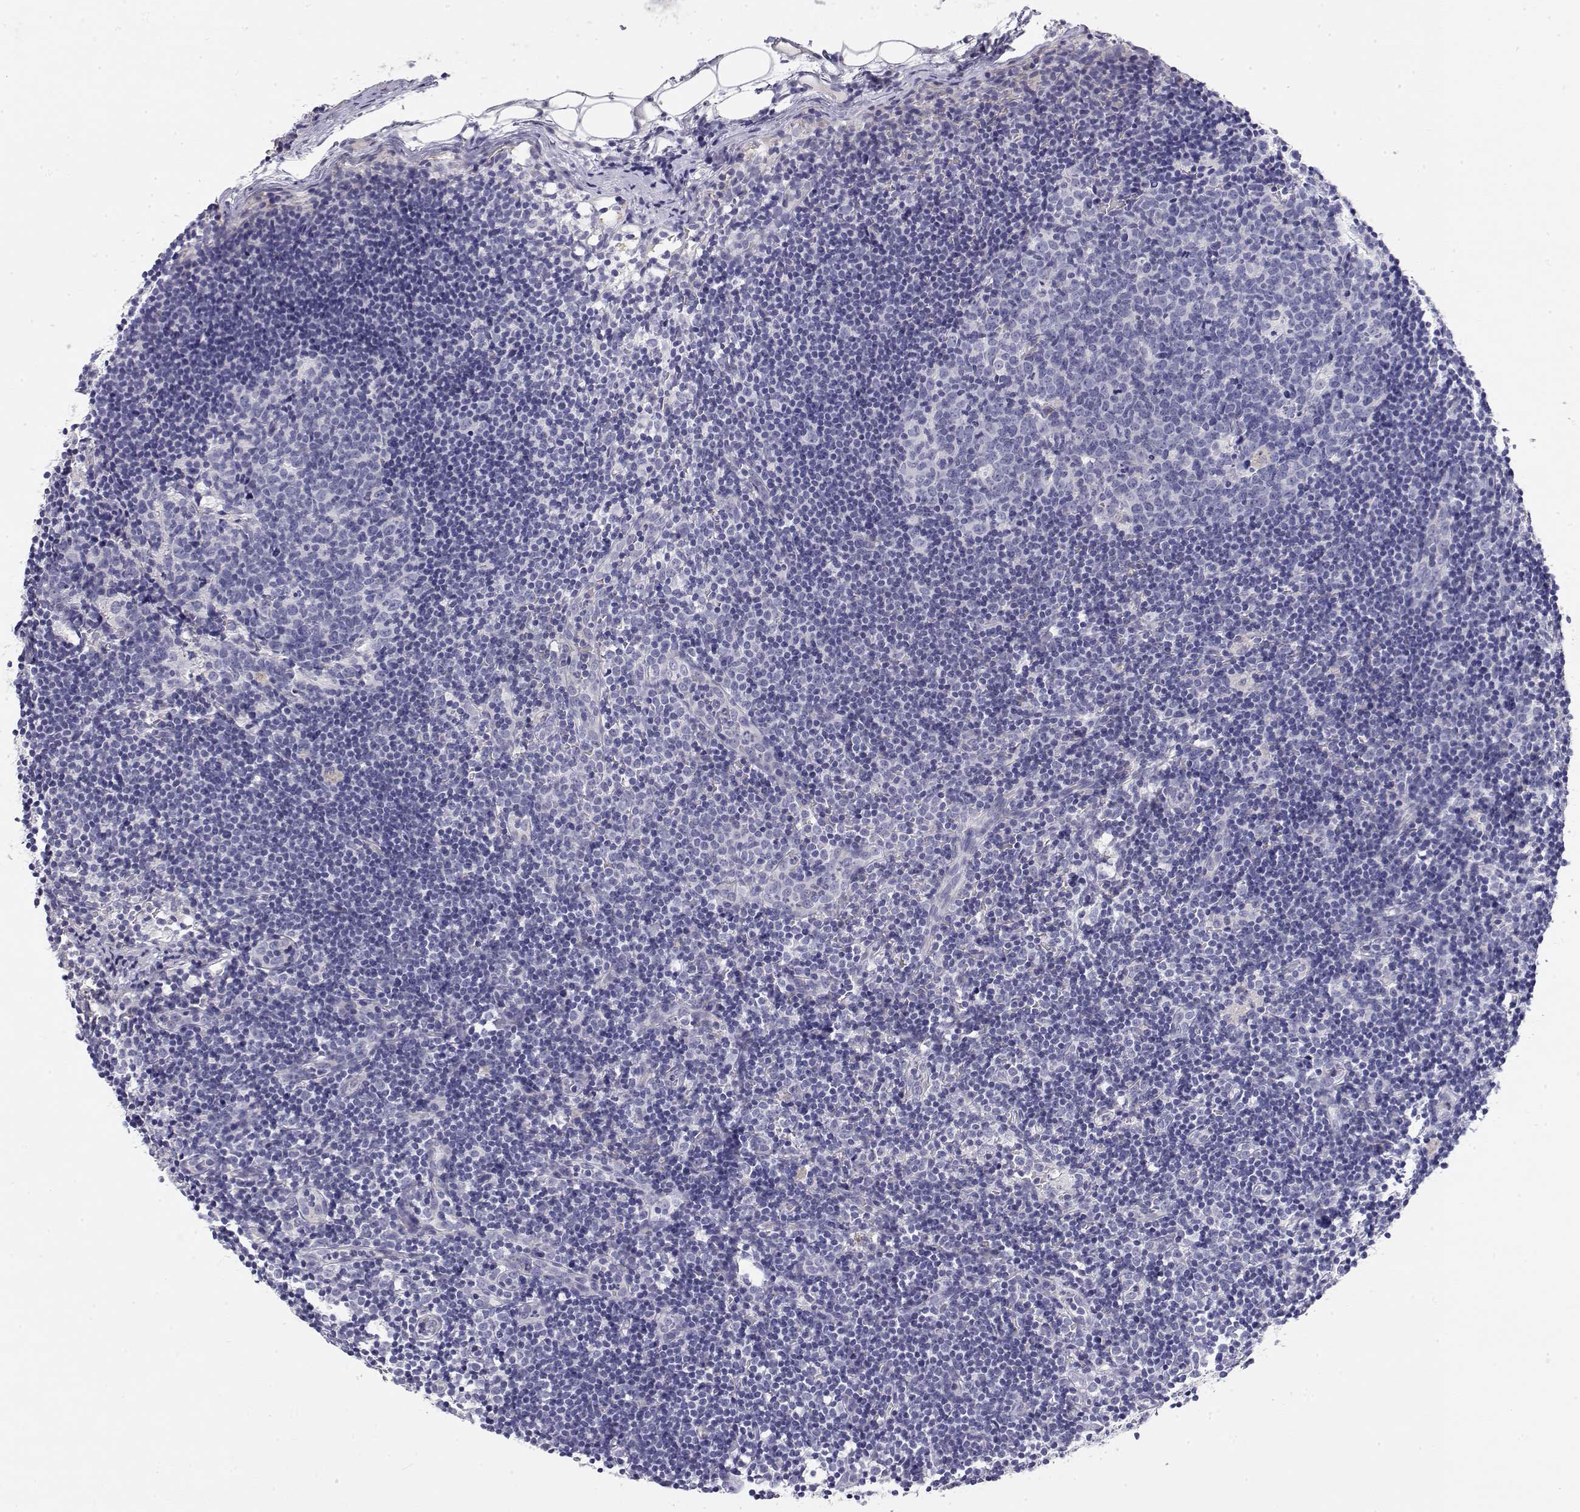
{"staining": {"intensity": "negative", "quantity": "none", "location": "none"}, "tissue": "lymph node", "cell_type": "Germinal center cells", "image_type": "normal", "snomed": [{"axis": "morphology", "description": "Normal tissue, NOS"}, {"axis": "topography", "description": "Lymph node"}], "caption": "Immunohistochemistry micrograph of normal lymph node: lymph node stained with DAB demonstrates no significant protein staining in germinal center cells. The staining was performed using DAB (3,3'-diaminobenzidine) to visualize the protein expression in brown, while the nuclei were stained in blue with hematoxylin (Magnification: 20x).", "gene": "MISP", "patient": {"sex": "female", "age": 41}}